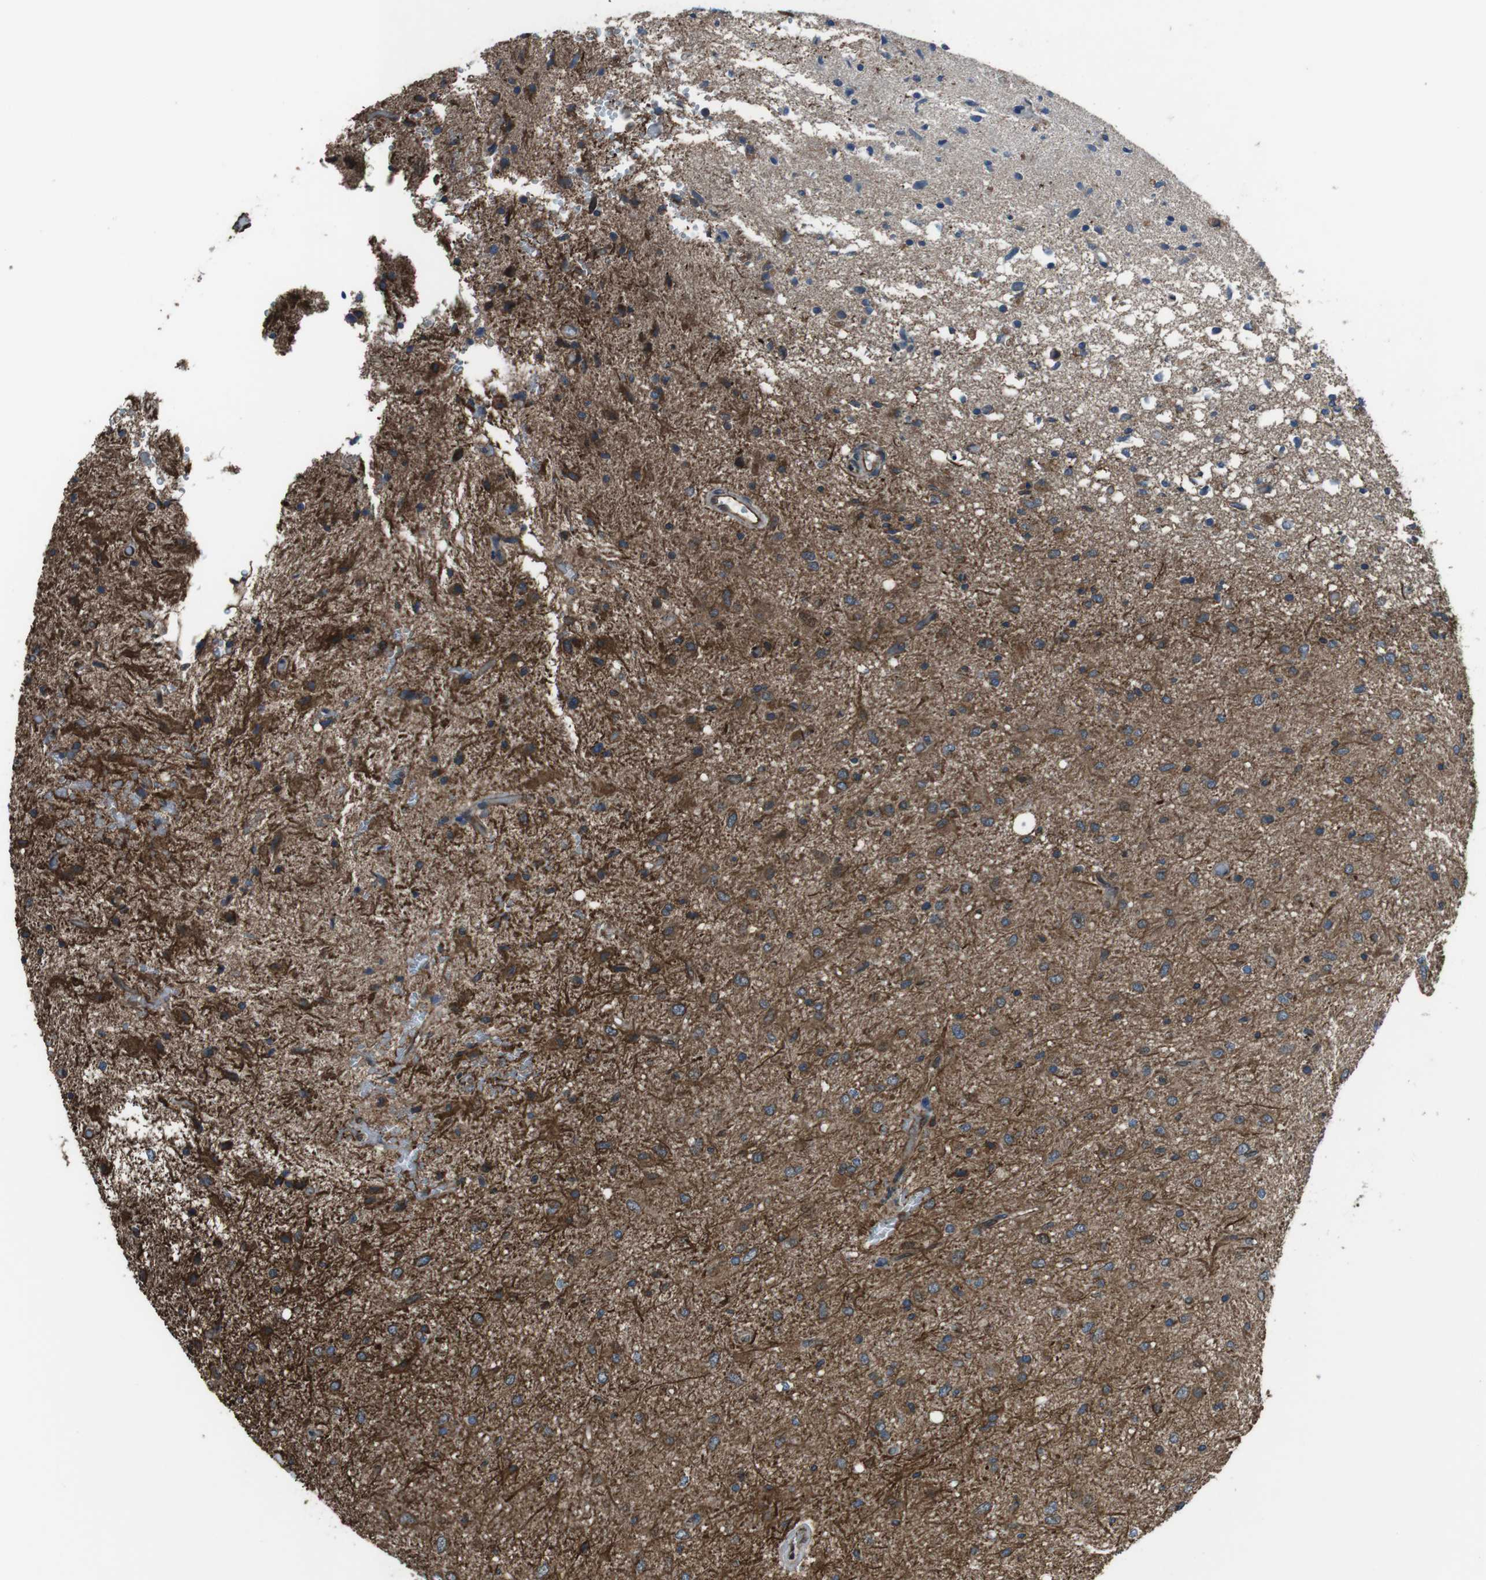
{"staining": {"intensity": "moderate", "quantity": "25%-75%", "location": "cytoplasmic/membranous"}, "tissue": "glioma", "cell_type": "Tumor cells", "image_type": "cancer", "snomed": [{"axis": "morphology", "description": "Glioma, malignant, Low grade"}, {"axis": "topography", "description": "Brain"}], "caption": "Malignant glioma (low-grade) stained for a protein exhibits moderate cytoplasmic/membranous positivity in tumor cells.", "gene": "GIMAP8", "patient": {"sex": "male", "age": 77}}